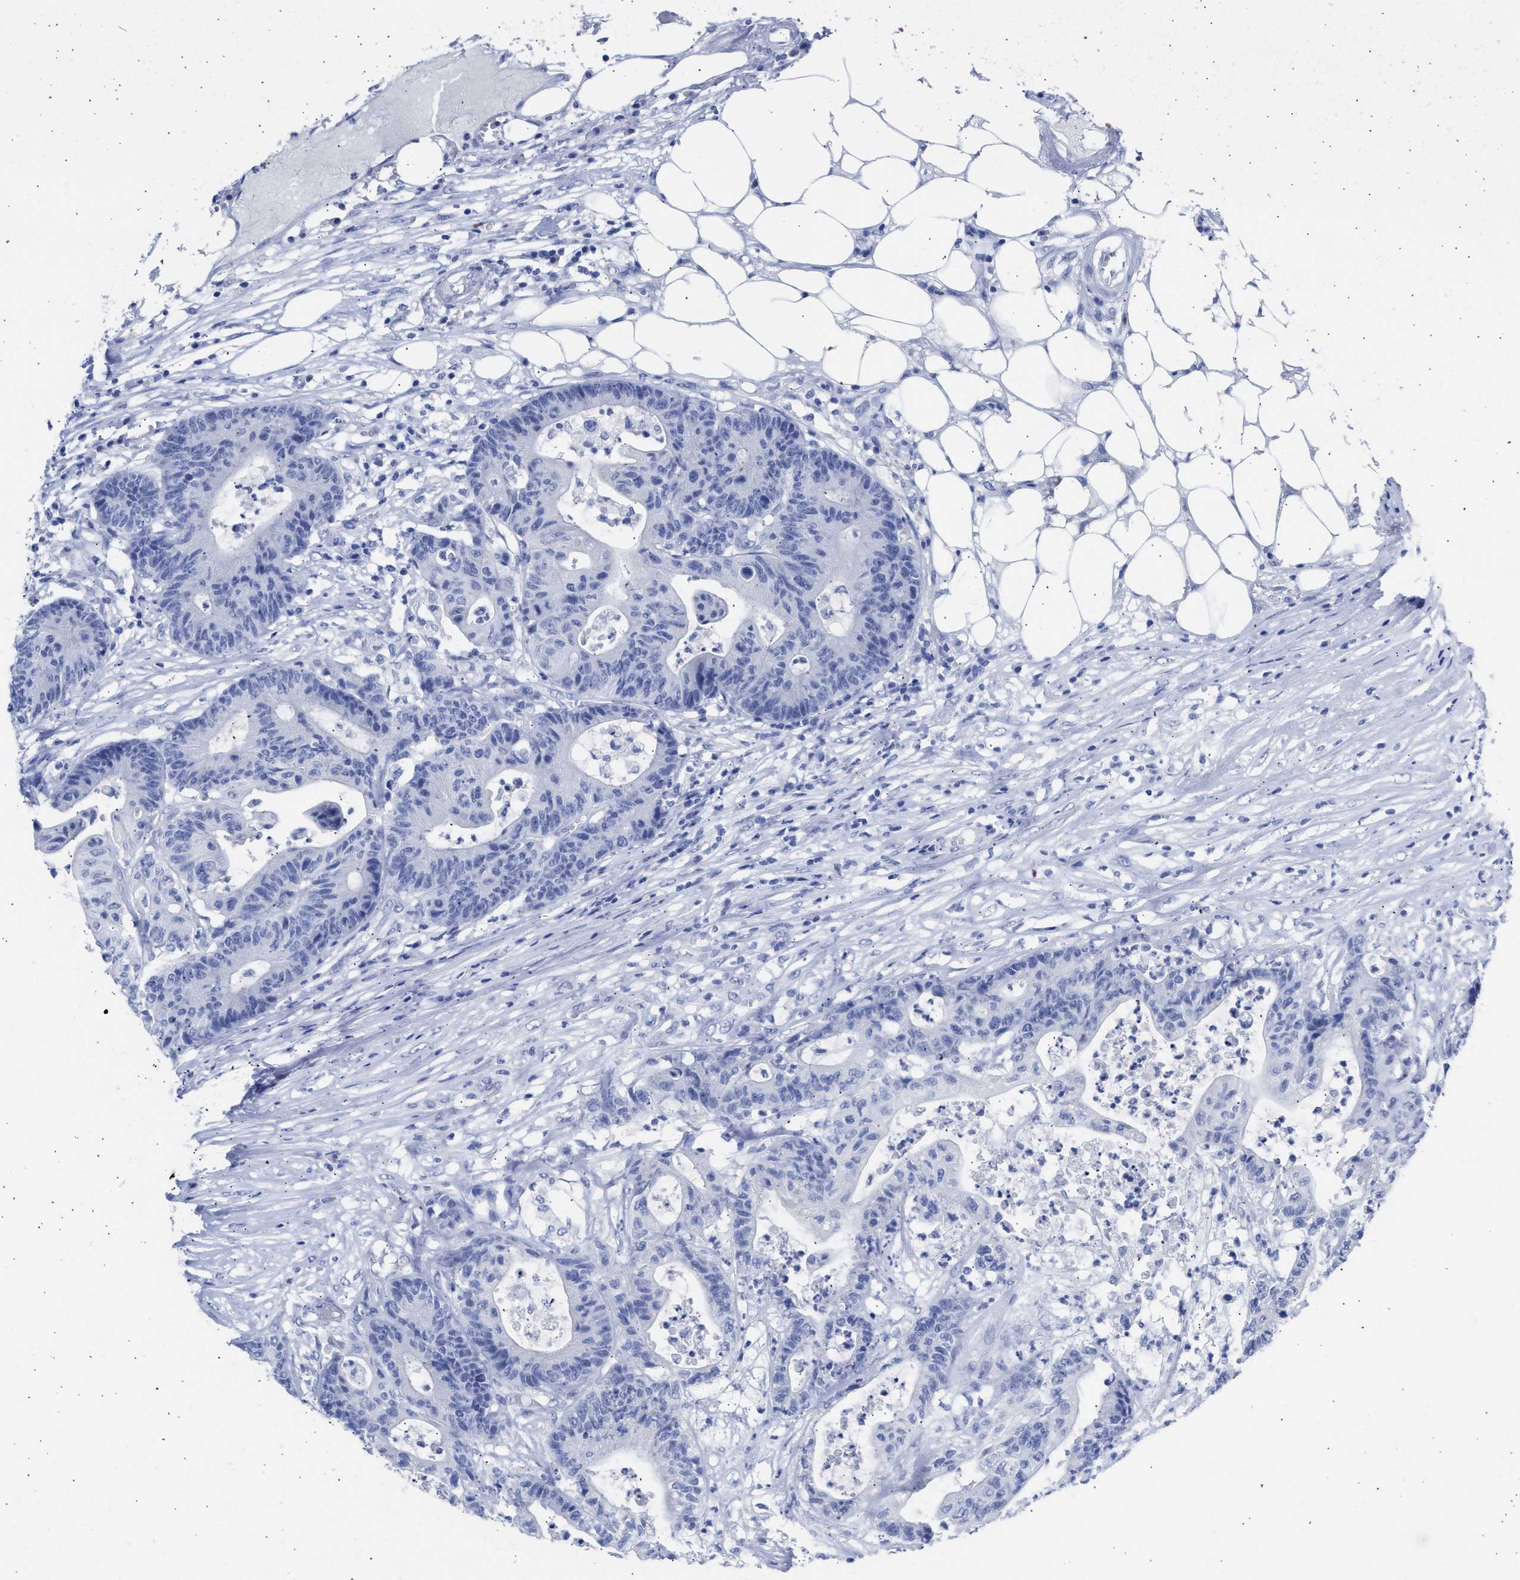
{"staining": {"intensity": "negative", "quantity": "none", "location": "none"}, "tissue": "colorectal cancer", "cell_type": "Tumor cells", "image_type": "cancer", "snomed": [{"axis": "morphology", "description": "Adenocarcinoma, NOS"}, {"axis": "topography", "description": "Colon"}], "caption": "High power microscopy photomicrograph of an immunohistochemistry photomicrograph of adenocarcinoma (colorectal), revealing no significant staining in tumor cells.", "gene": "NCAM1", "patient": {"sex": "female", "age": 84}}